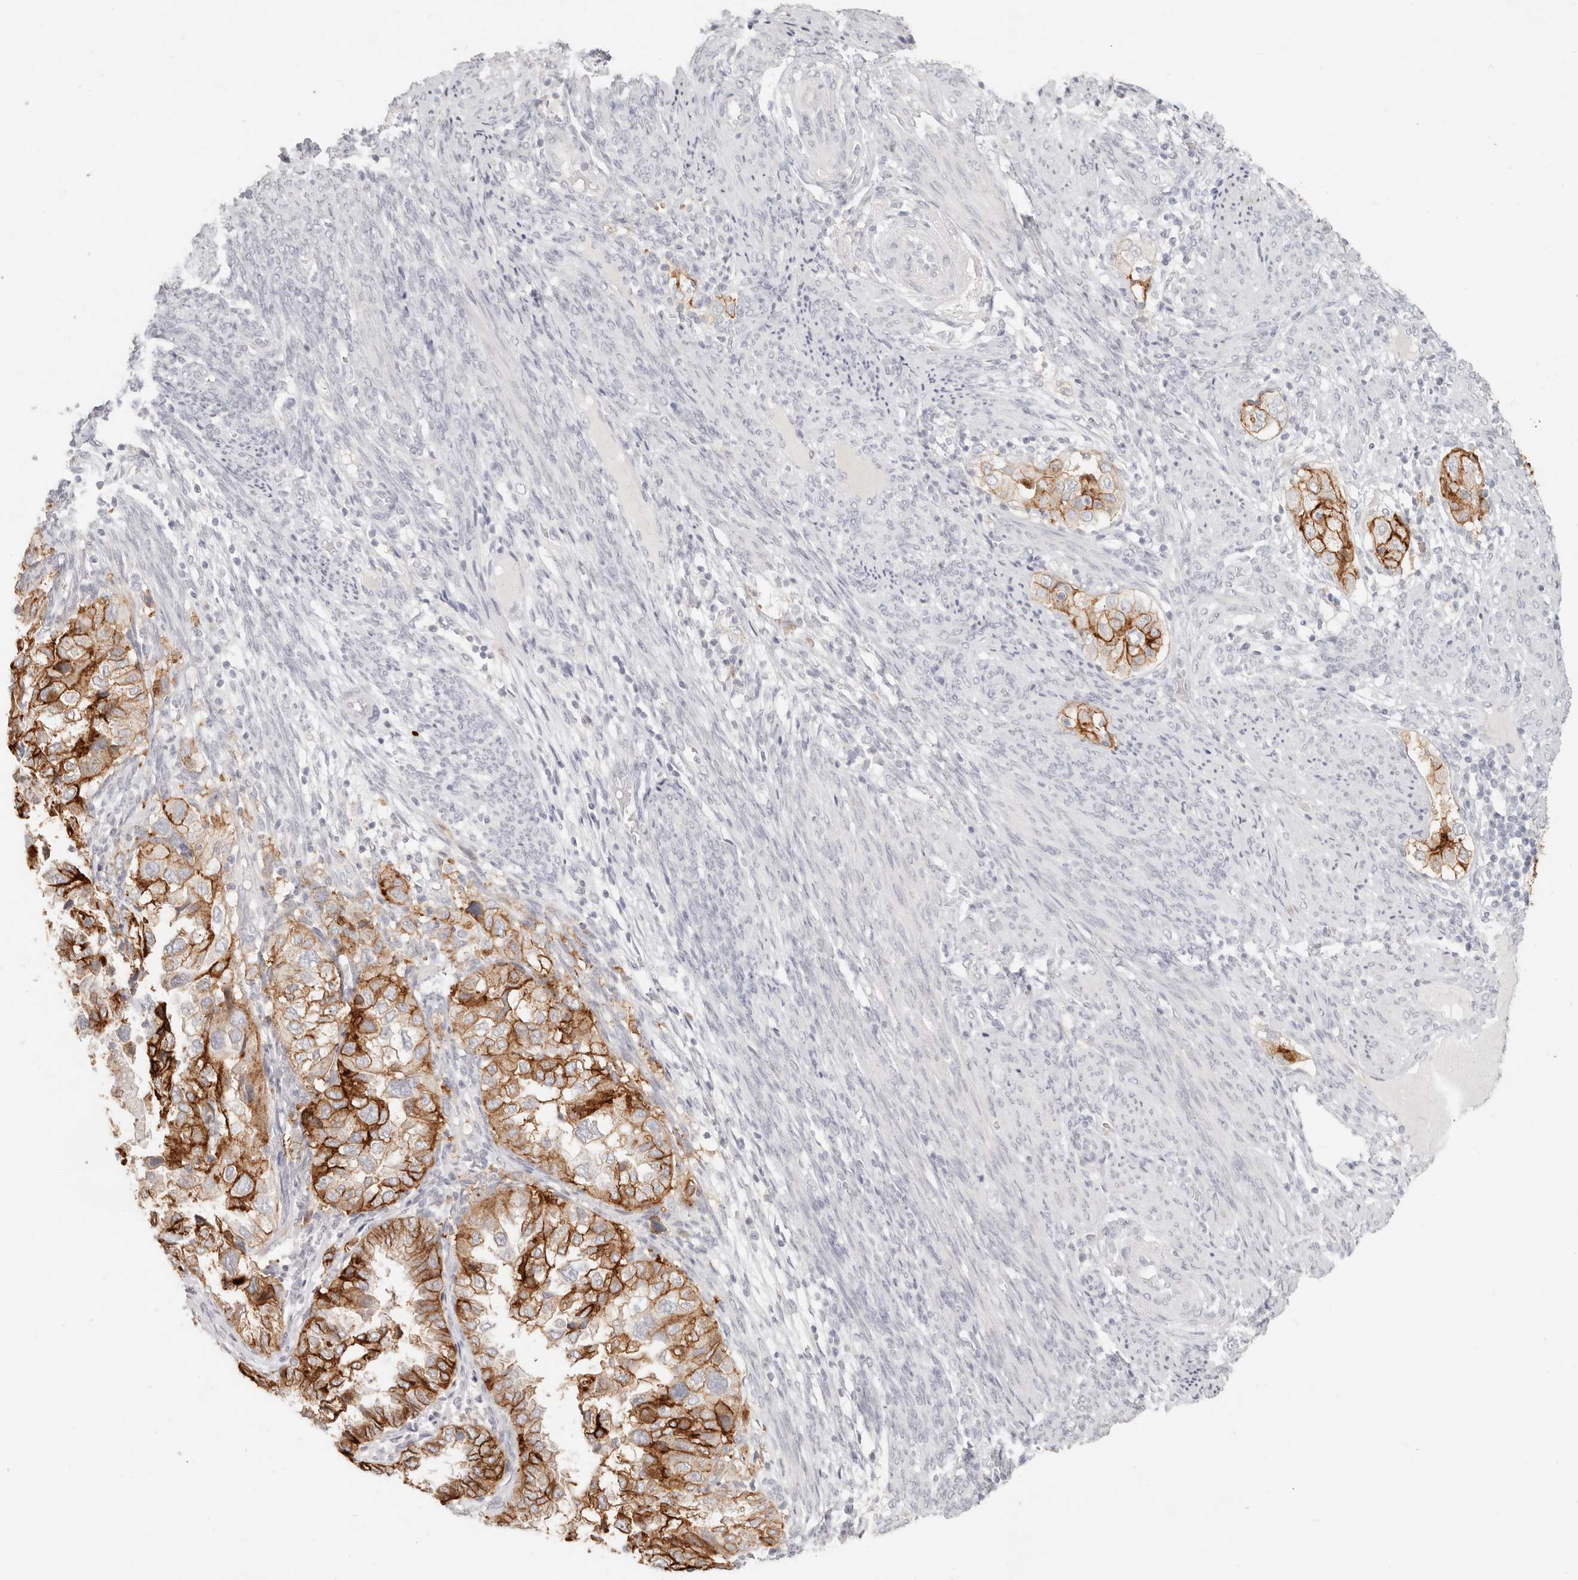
{"staining": {"intensity": "strong", "quantity": ">75%", "location": "cytoplasmic/membranous"}, "tissue": "endometrial cancer", "cell_type": "Tumor cells", "image_type": "cancer", "snomed": [{"axis": "morphology", "description": "Adenocarcinoma, NOS"}, {"axis": "topography", "description": "Endometrium"}], "caption": "Adenocarcinoma (endometrial) tissue exhibits strong cytoplasmic/membranous positivity in approximately >75% of tumor cells, visualized by immunohistochemistry.", "gene": "EPCAM", "patient": {"sex": "female", "age": 85}}